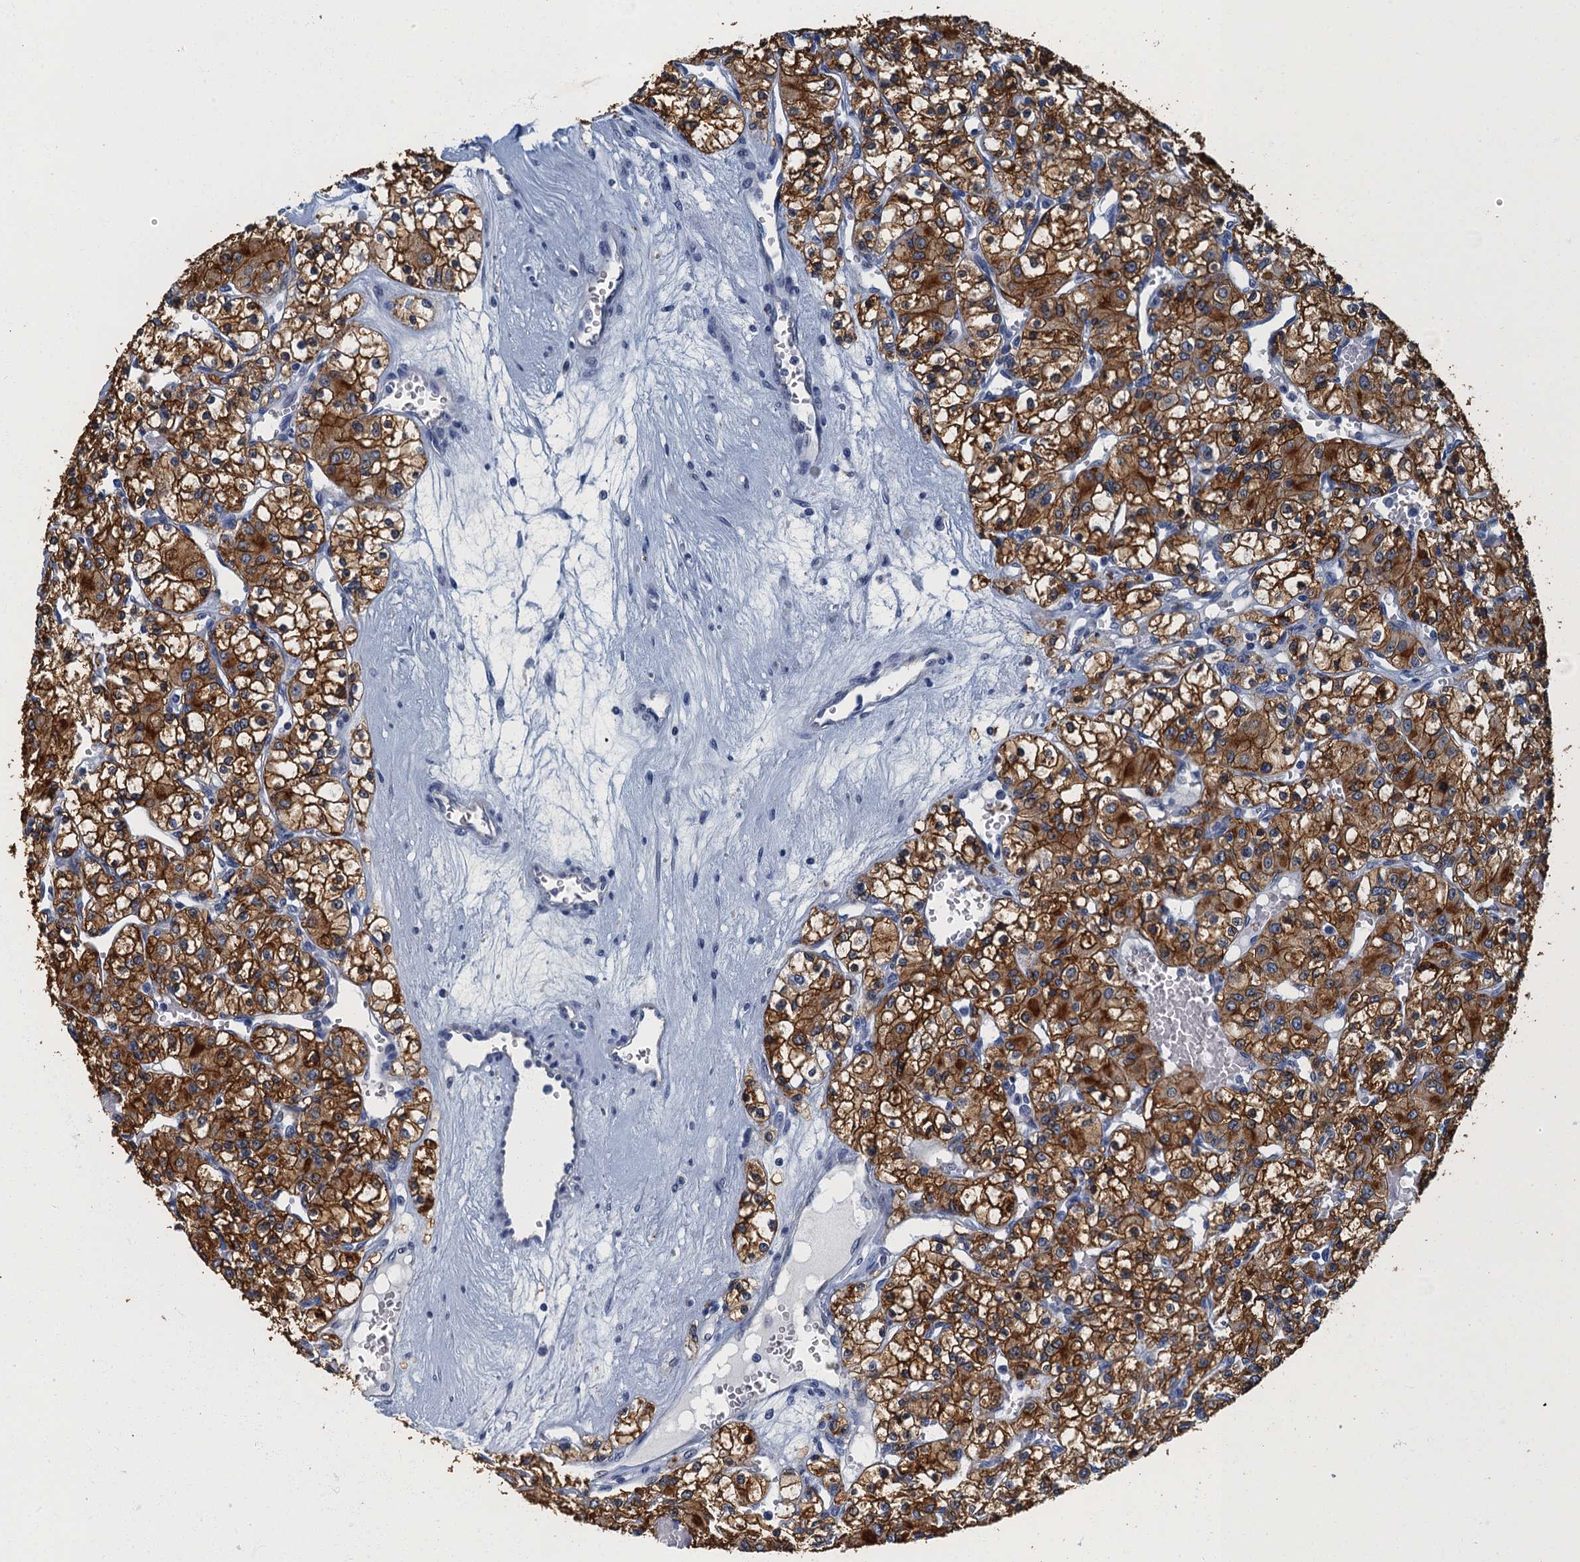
{"staining": {"intensity": "strong", "quantity": ">75%", "location": "cytoplasmic/membranous"}, "tissue": "renal cancer", "cell_type": "Tumor cells", "image_type": "cancer", "snomed": [{"axis": "morphology", "description": "Adenocarcinoma, NOS"}, {"axis": "topography", "description": "Kidney"}], "caption": "Immunohistochemical staining of human renal adenocarcinoma exhibits strong cytoplasmic/membranous protein expression in about >75% of tumor cells. The staining was performed using DAB (3,3'-diaminobenzidine), with brown indicating positive protein expression. Nuclei are stained blue with hematoxylin.", "gene": "GADL1", "patient": {"sex": "female", "age": 59}}